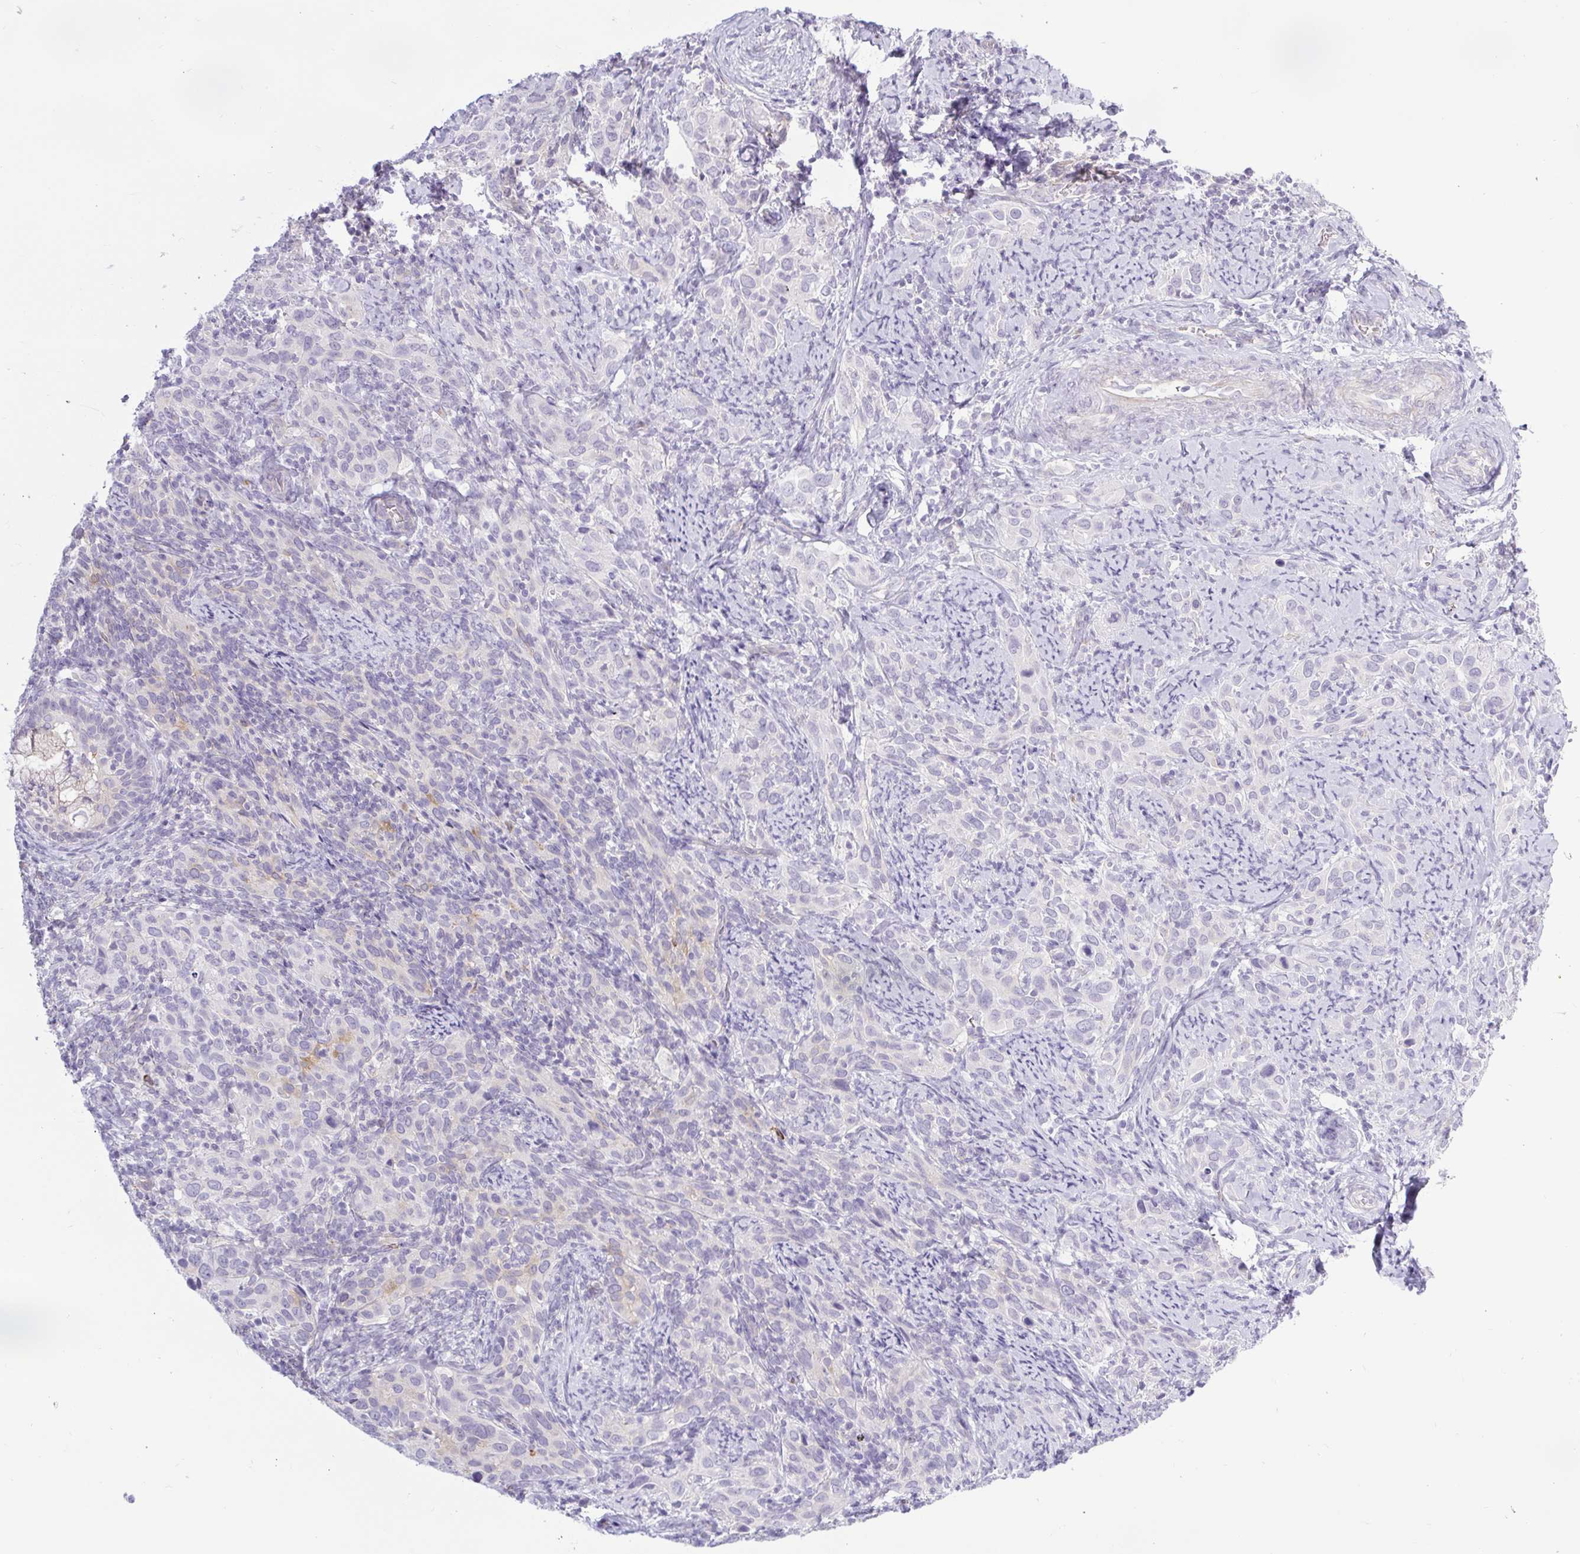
{"staining": {"intensity": "negative", "quantity": "none", "location": "none"}, "tissue": "cervical cancer", "cell_type": "Tumor cells", "image_type": "cancer", "snomed": [{"axis": "morphology", "description": "Squamous cell carcinoma, NOS"}, {"axis": "topography", "description": "Cervix"}], "caption": "Tumor cells show no significant protein expression in cervical squamous cell carcinoma. (Brightfield microscopy of DAB (3,3'-diaminobenzidine) immunohistochemistry (IHC) at high magnification).", "gene": "BCAS1", "patient": {"sex": "female", "age": 51}}